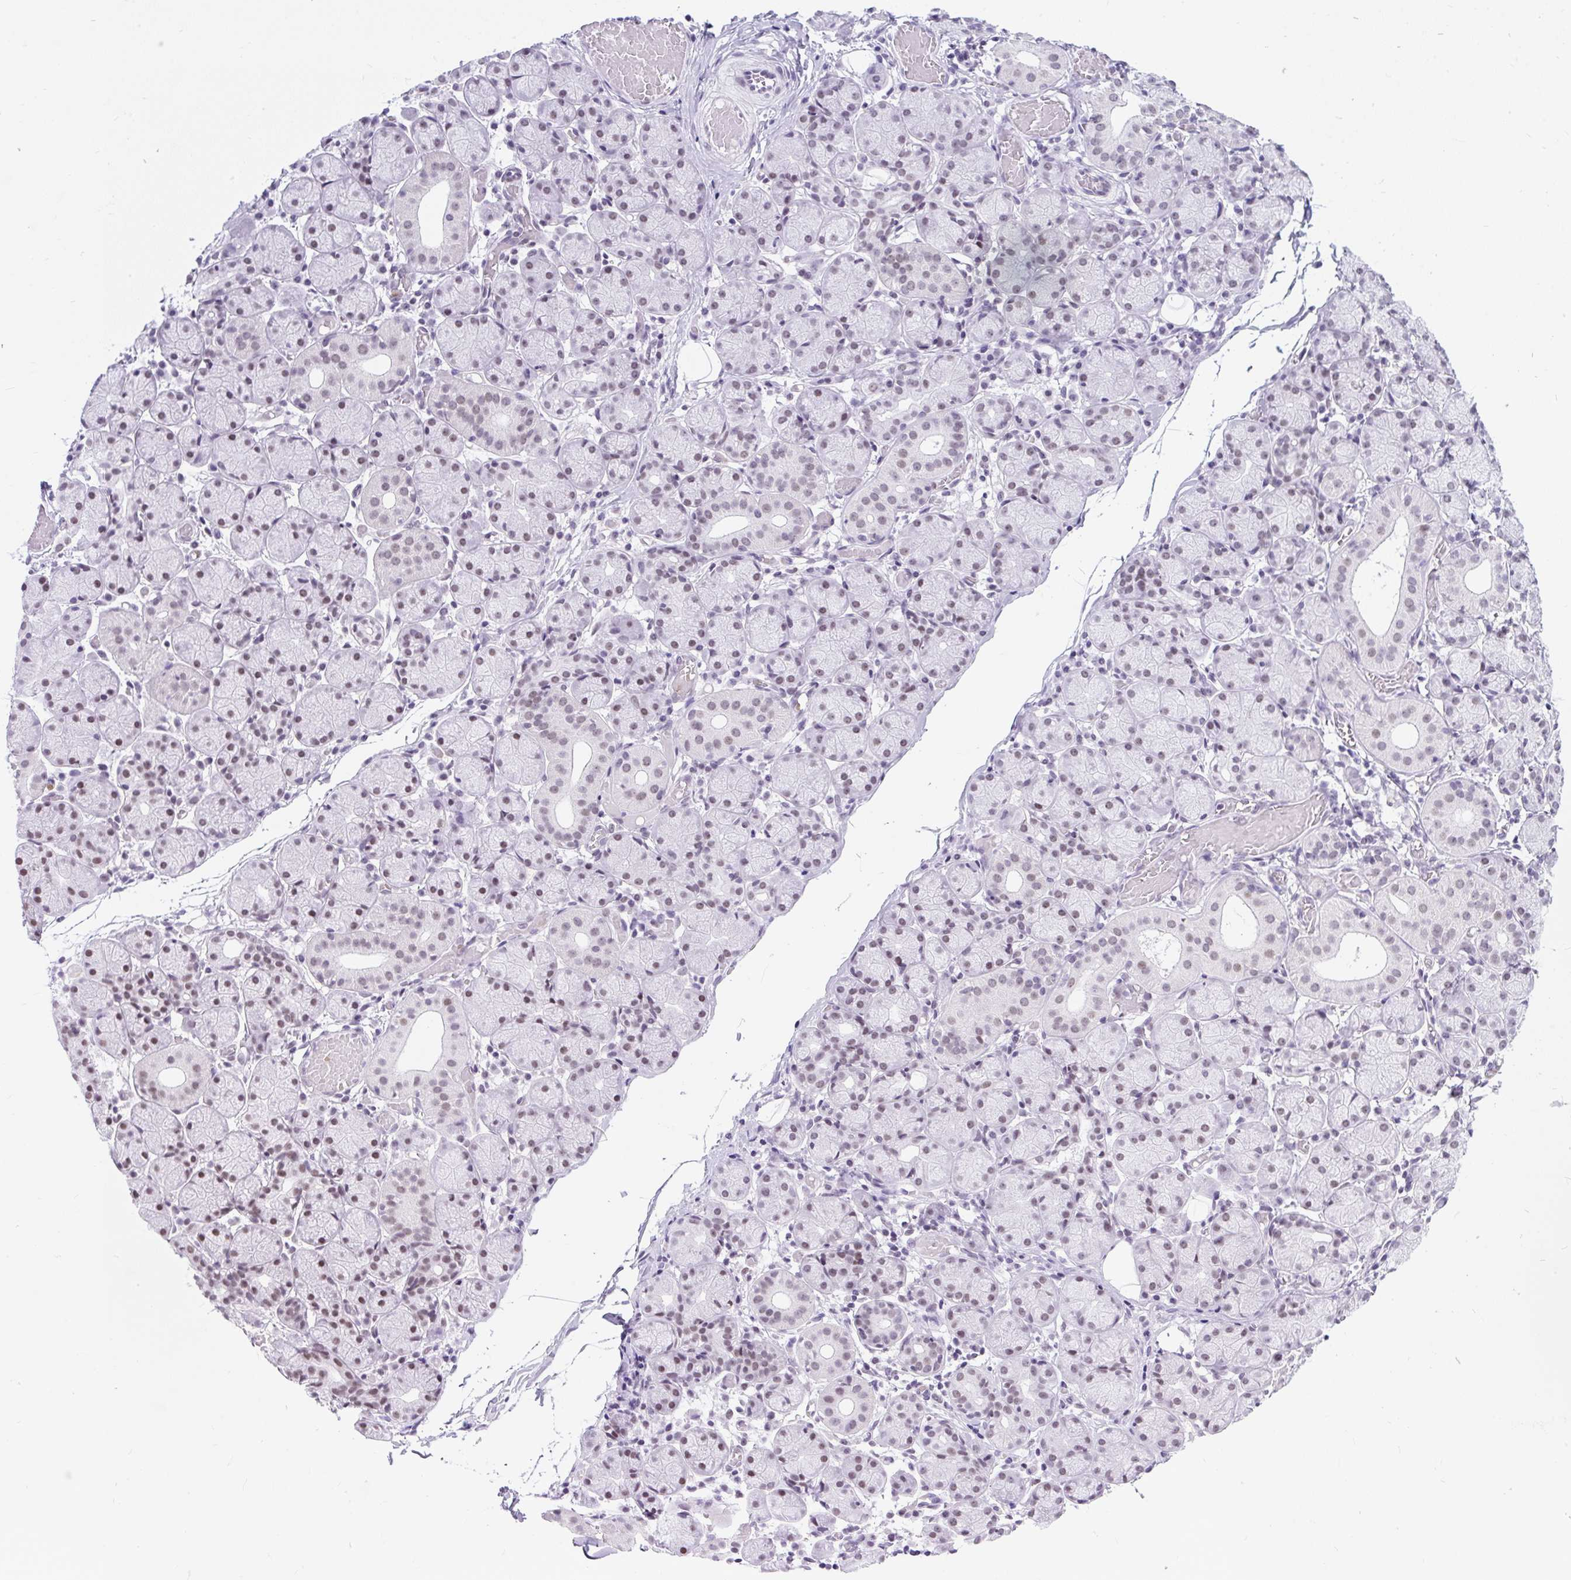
{"staining": {"intensity": "weak", "quantity": "25%-75%", "location": "nuclear"}, "tissue": "salivary gland", "cell_type": "Glandular cells", "image_type": "normal", "snomed": [{"axis": "morphology", "description": "Normal tissue, NOS"}, {"axis": "topography", "description": "Salivary gland"}], "caption": "A low amount of weak nuclear expression is present in approximately 25%-75% of glandular cells in unremarkable salivary gland.", "gene": "PLCXD2", "patient": {"sex": "female", "age": 24}}